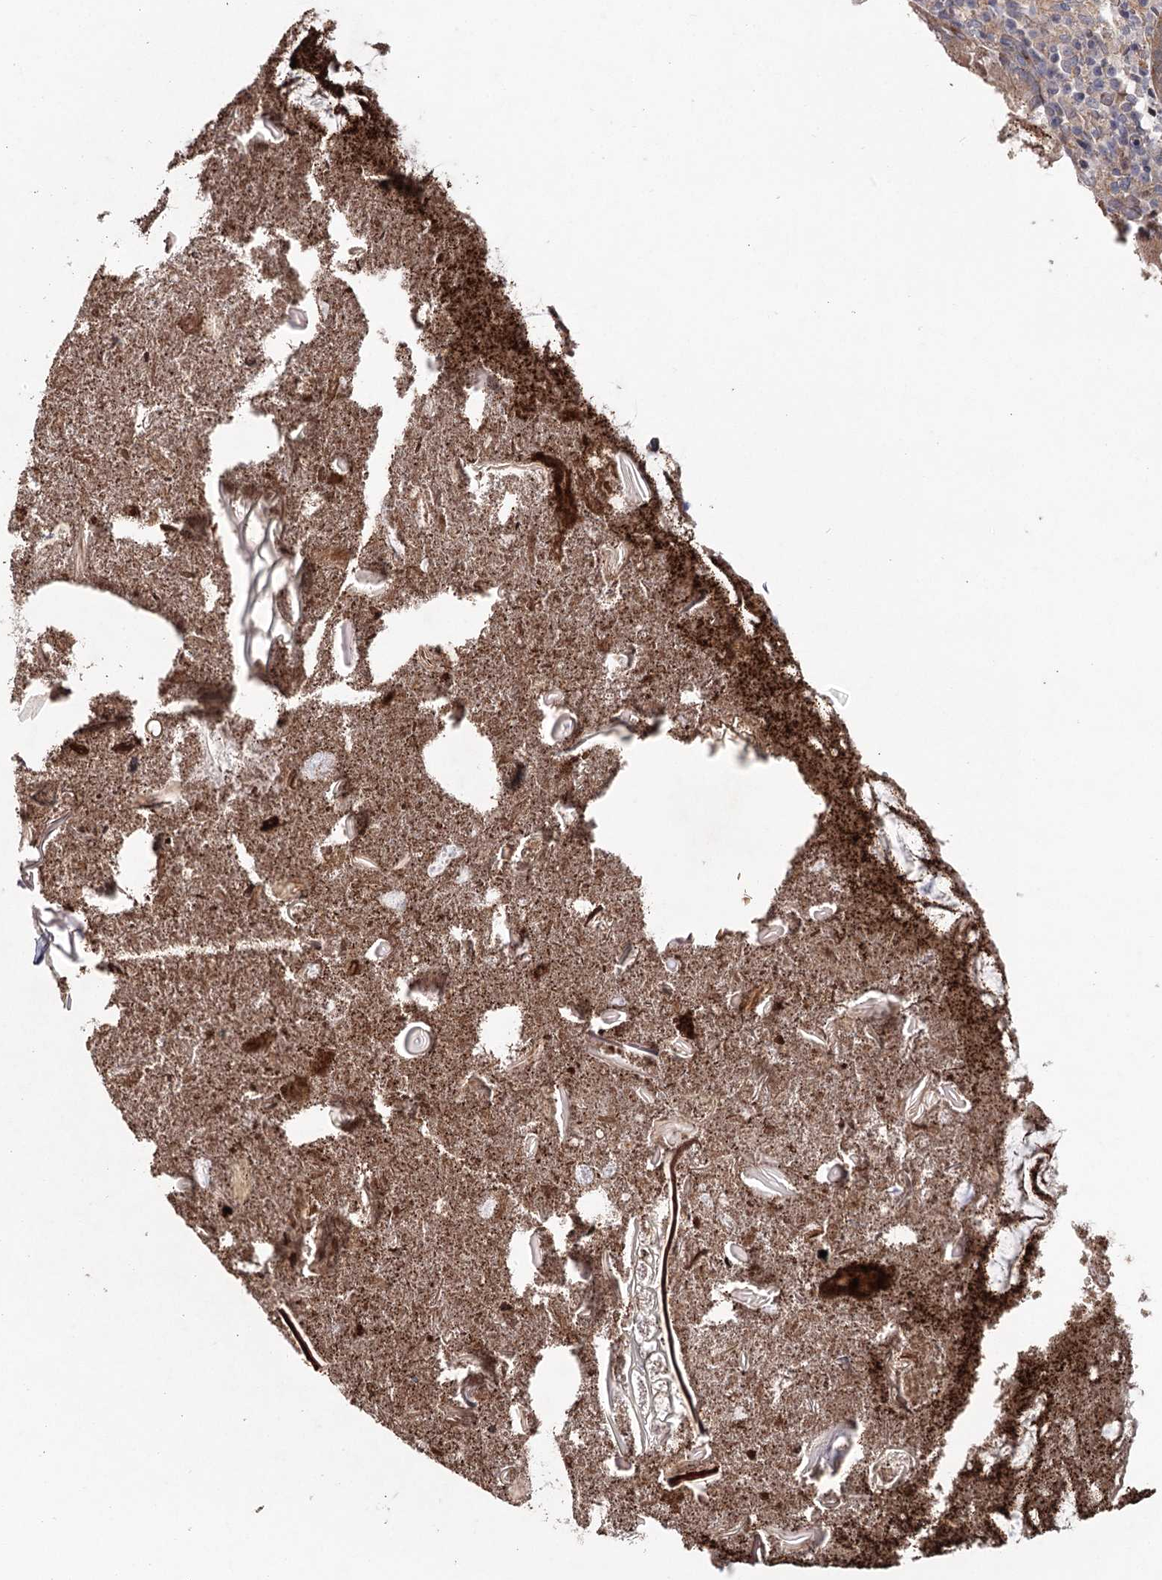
{"staining": {"intensity": "moderate", "quantity": ">75%", "location": "cytoplasmic/membranous"}, "tissue": "appendix", "cell_type": "Glandular cells", "image_type": "normal", "snomed": [{"axis": "morphology", "description": "Normal tissue, NOS"}, {"axis": "topography", "description": "Appendix"}], "caption": "Immunohistochemistry (IHC) (DAB) staining of unremarkable appendix exhibits moderate cytoplasmic/membranous protein staining in approximately >75% of glandular cells.", "gene": "MAP3K13", "patient": {"sex": "female", "age": 17}}